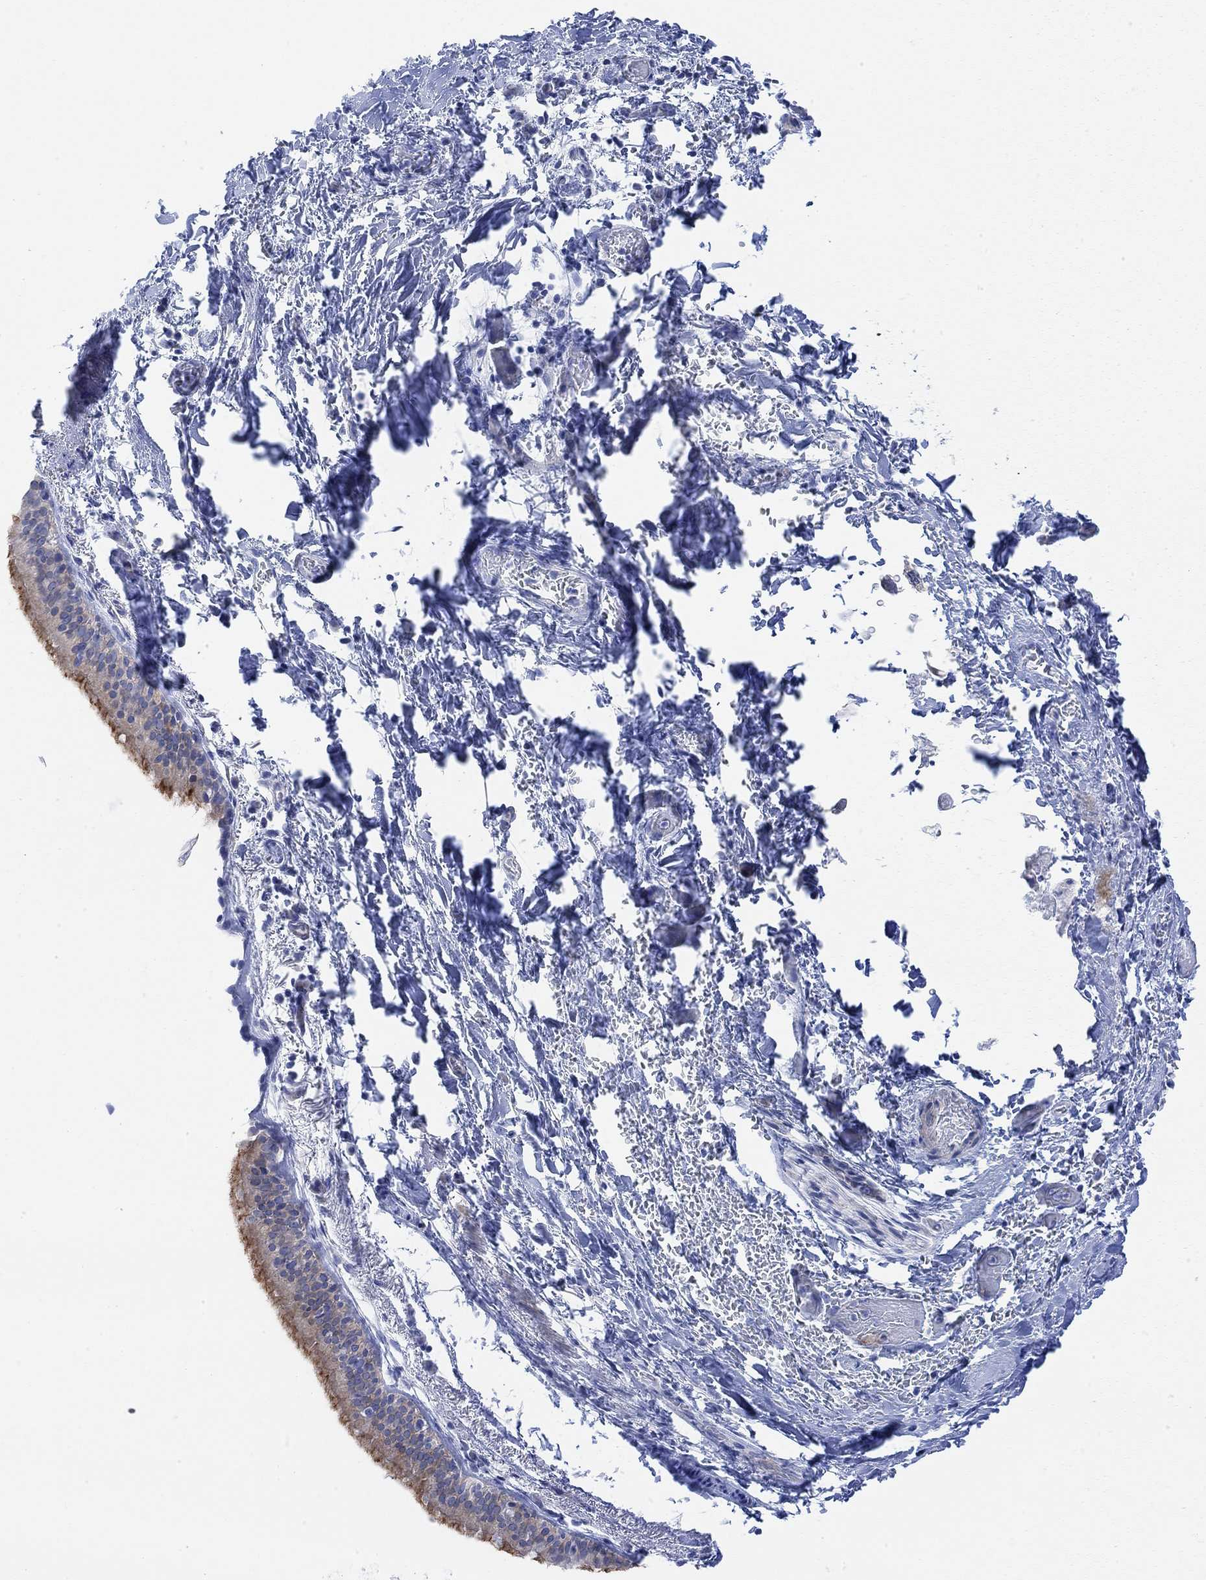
{"staining": {"intensity": "moderate", "quantity": ">75%", "location": "cytoplasmic/membranous"}, "tissue": "bronchus", "cell_type": "Respiratory epithelial cells", "image_type": "normal", "snomed": [{"axis": "morphology", "description": "Normal tissue, NOS"}, {"axis": "morphology", "description": "Squamous cell carcinoma, NOS"}, {"axis": "topography", "description": "Bronchus"}, {"axis": "topography", "description": "Lung"}], "caption": "Immunohistochemical staining of unremarkable bronchus reveals >75% levels of moderate cytoplasmic/membranous protein staining in about >75% of respiratory epithelial cells. The staining was performed using DAB to visualize the protein expression in brown, while the nuclei were stained in blue with hematoxylin (Magnification: 20x).", "gene": "TLDC2", "patient": {"sex": "male", "age": 69}}